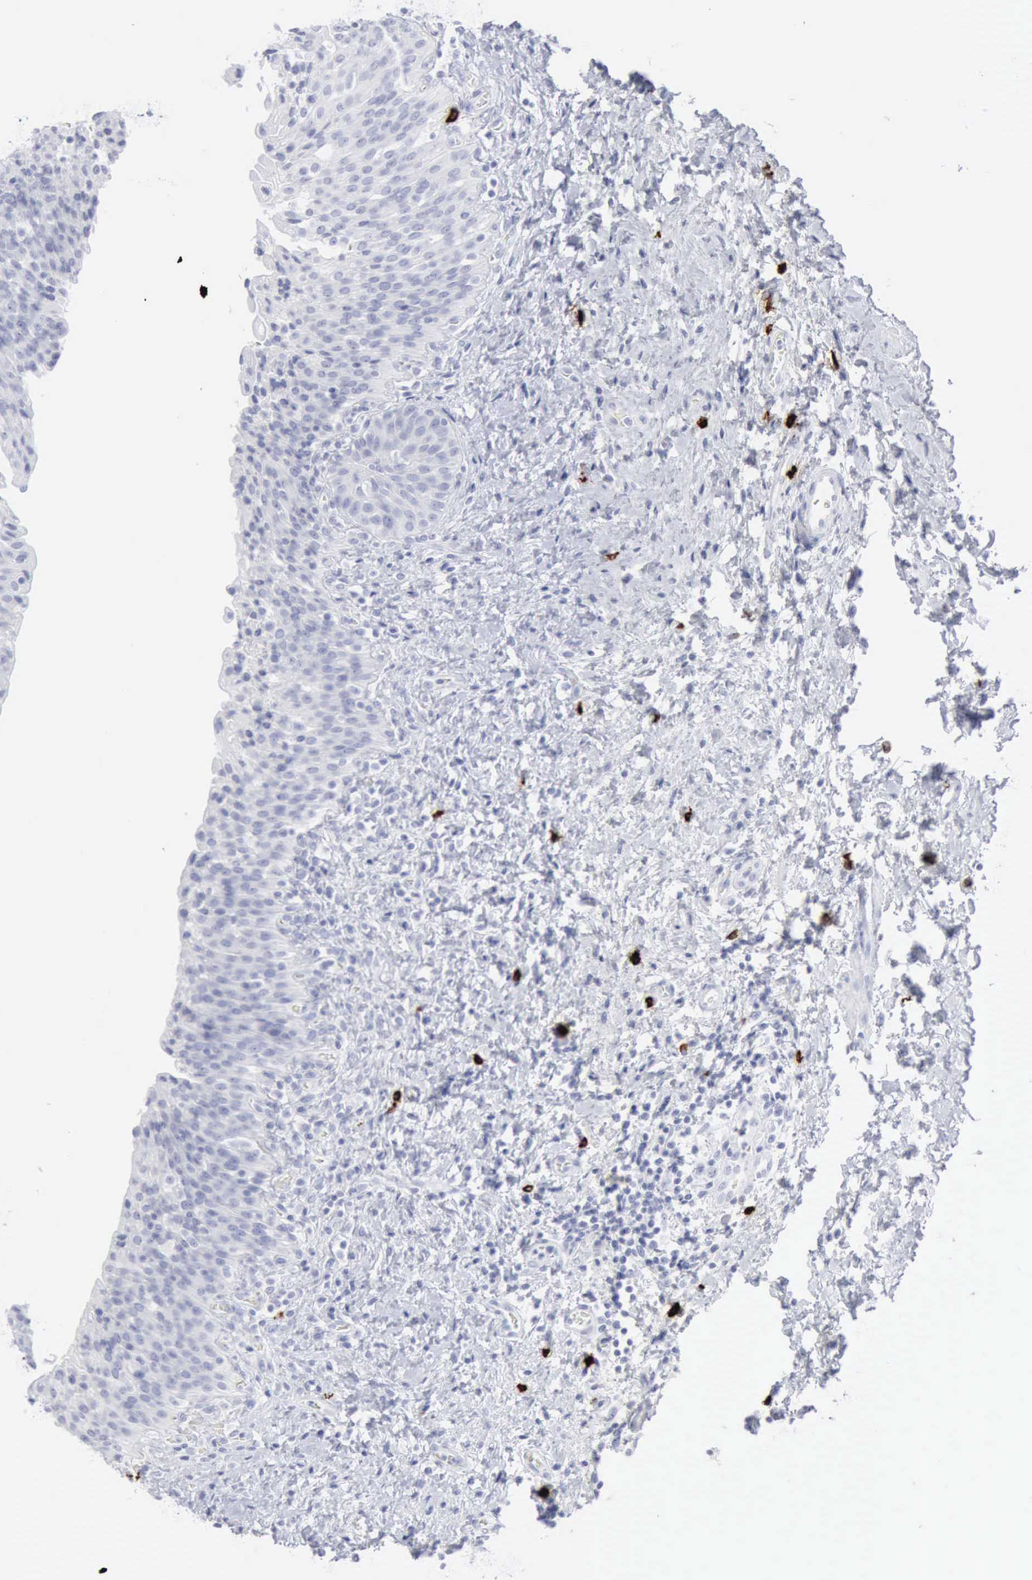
{"staining": {"intensity": "negative", "quantity": "none", "location": "none"}, "tissue": "urinary bladder", "cell_type": "Urothelial cells", "image_type": "normal", "snomed": [{"axis": "morphology", "description": "Normal tissue, NOS"}, {"axis": "topography", "description": "Urinary bladder"}], "caption": "The immunohistochemistry image has no significant staining in urothelial cells of urinary bladder. (DAB IHC, high magnification).", "gene": "CMA1", "patient": {"sex": "male", "age": 51}}